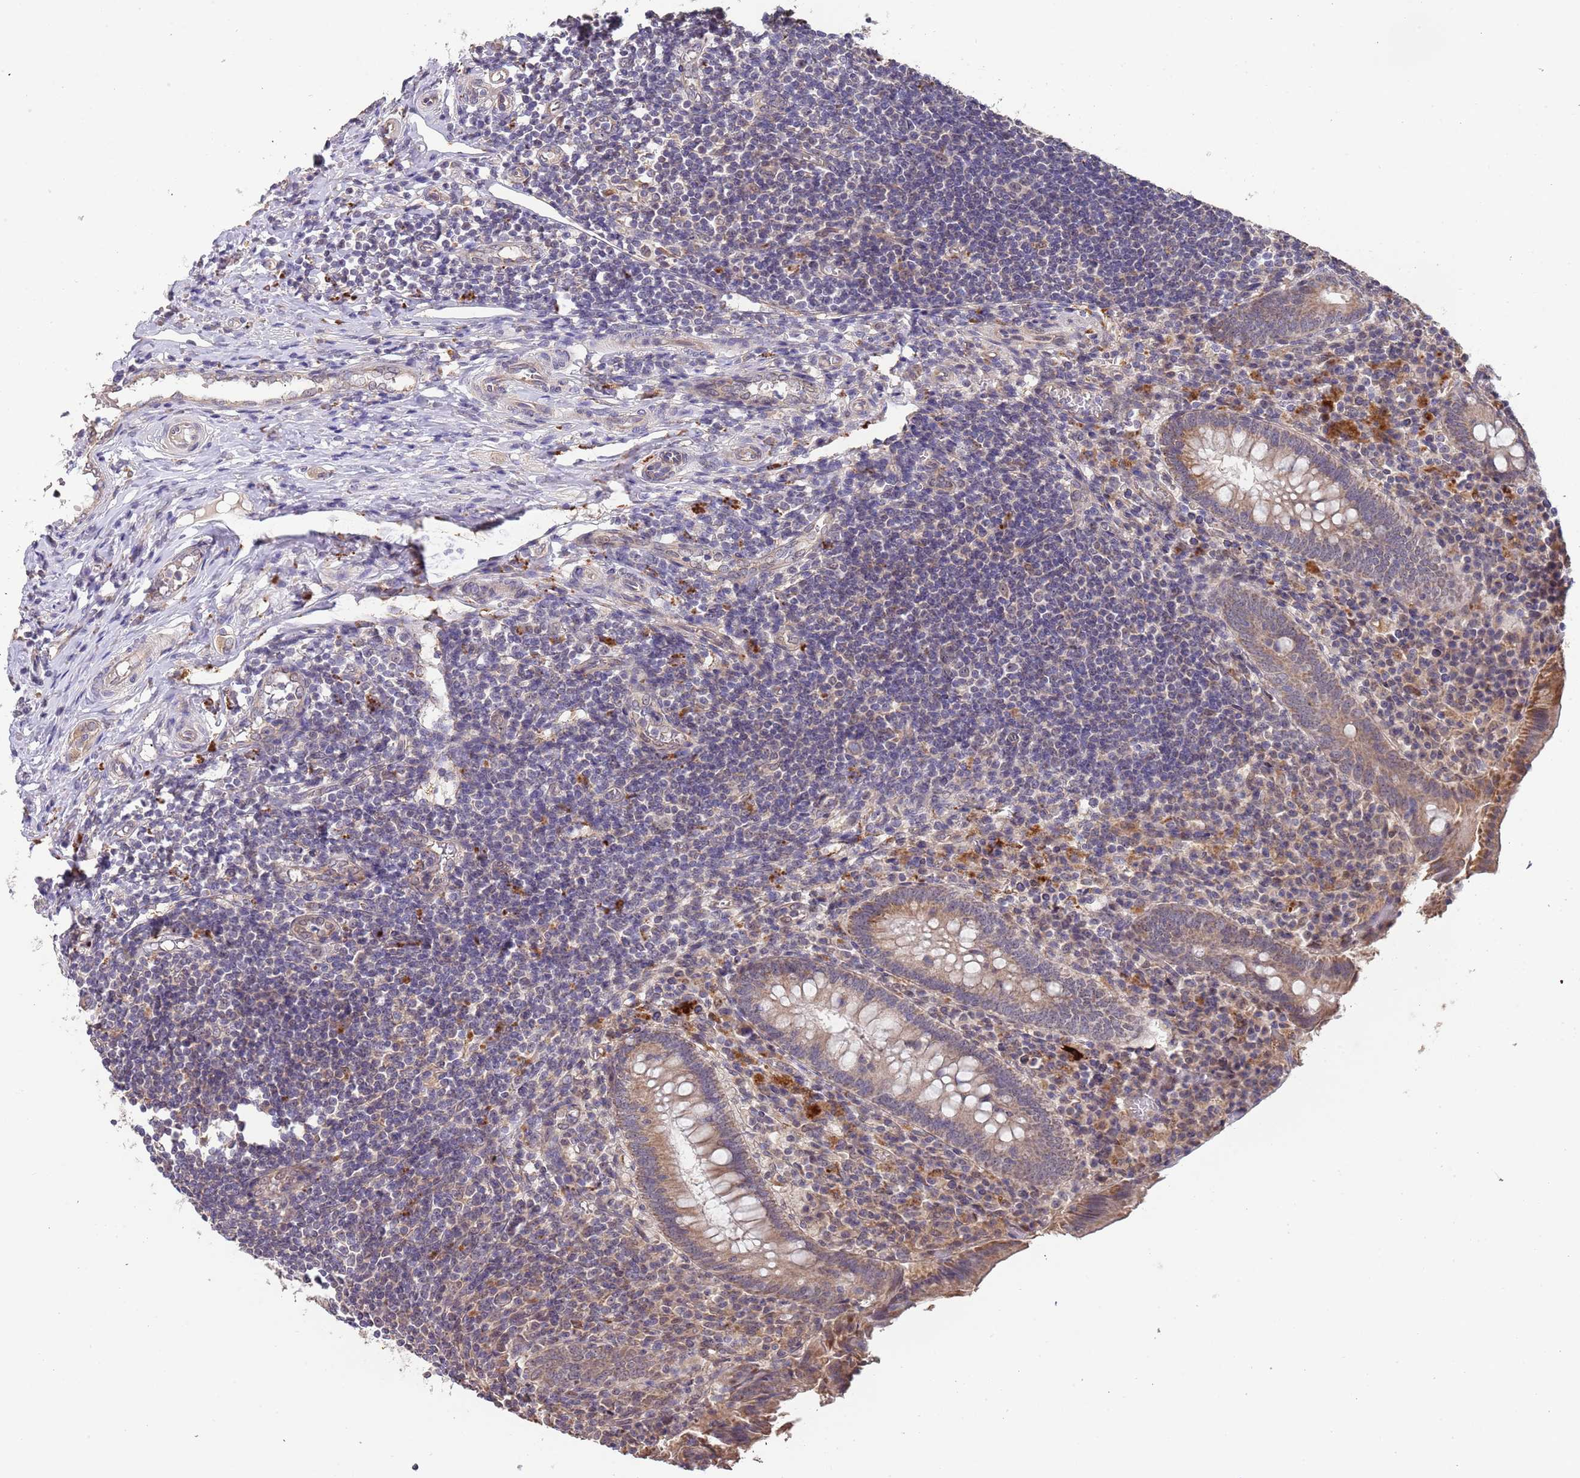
{"staining": {"intensity": "moderate", "quantity": "25%-75%", "location": "cytoplasmic/membranous"}, "tissue": "appendix", "cell_type": "Glandular cells", "image_type": "normal", "snomed": [{"axis": "morphology", "description": "Normal tissue, NOS"}, {"axis": "topography", "description": "Appendix"}], "caption": "Benign appendix was stained to show a protein in brown. There is medium levels of moderate cytoplasmic/membranous positivity in about 25%-75% of glandular cells. (IHC, brightfield microscopy, high magnification).", "gene": "TMEM64", "patient": {"sex": "female", "age": 17}}